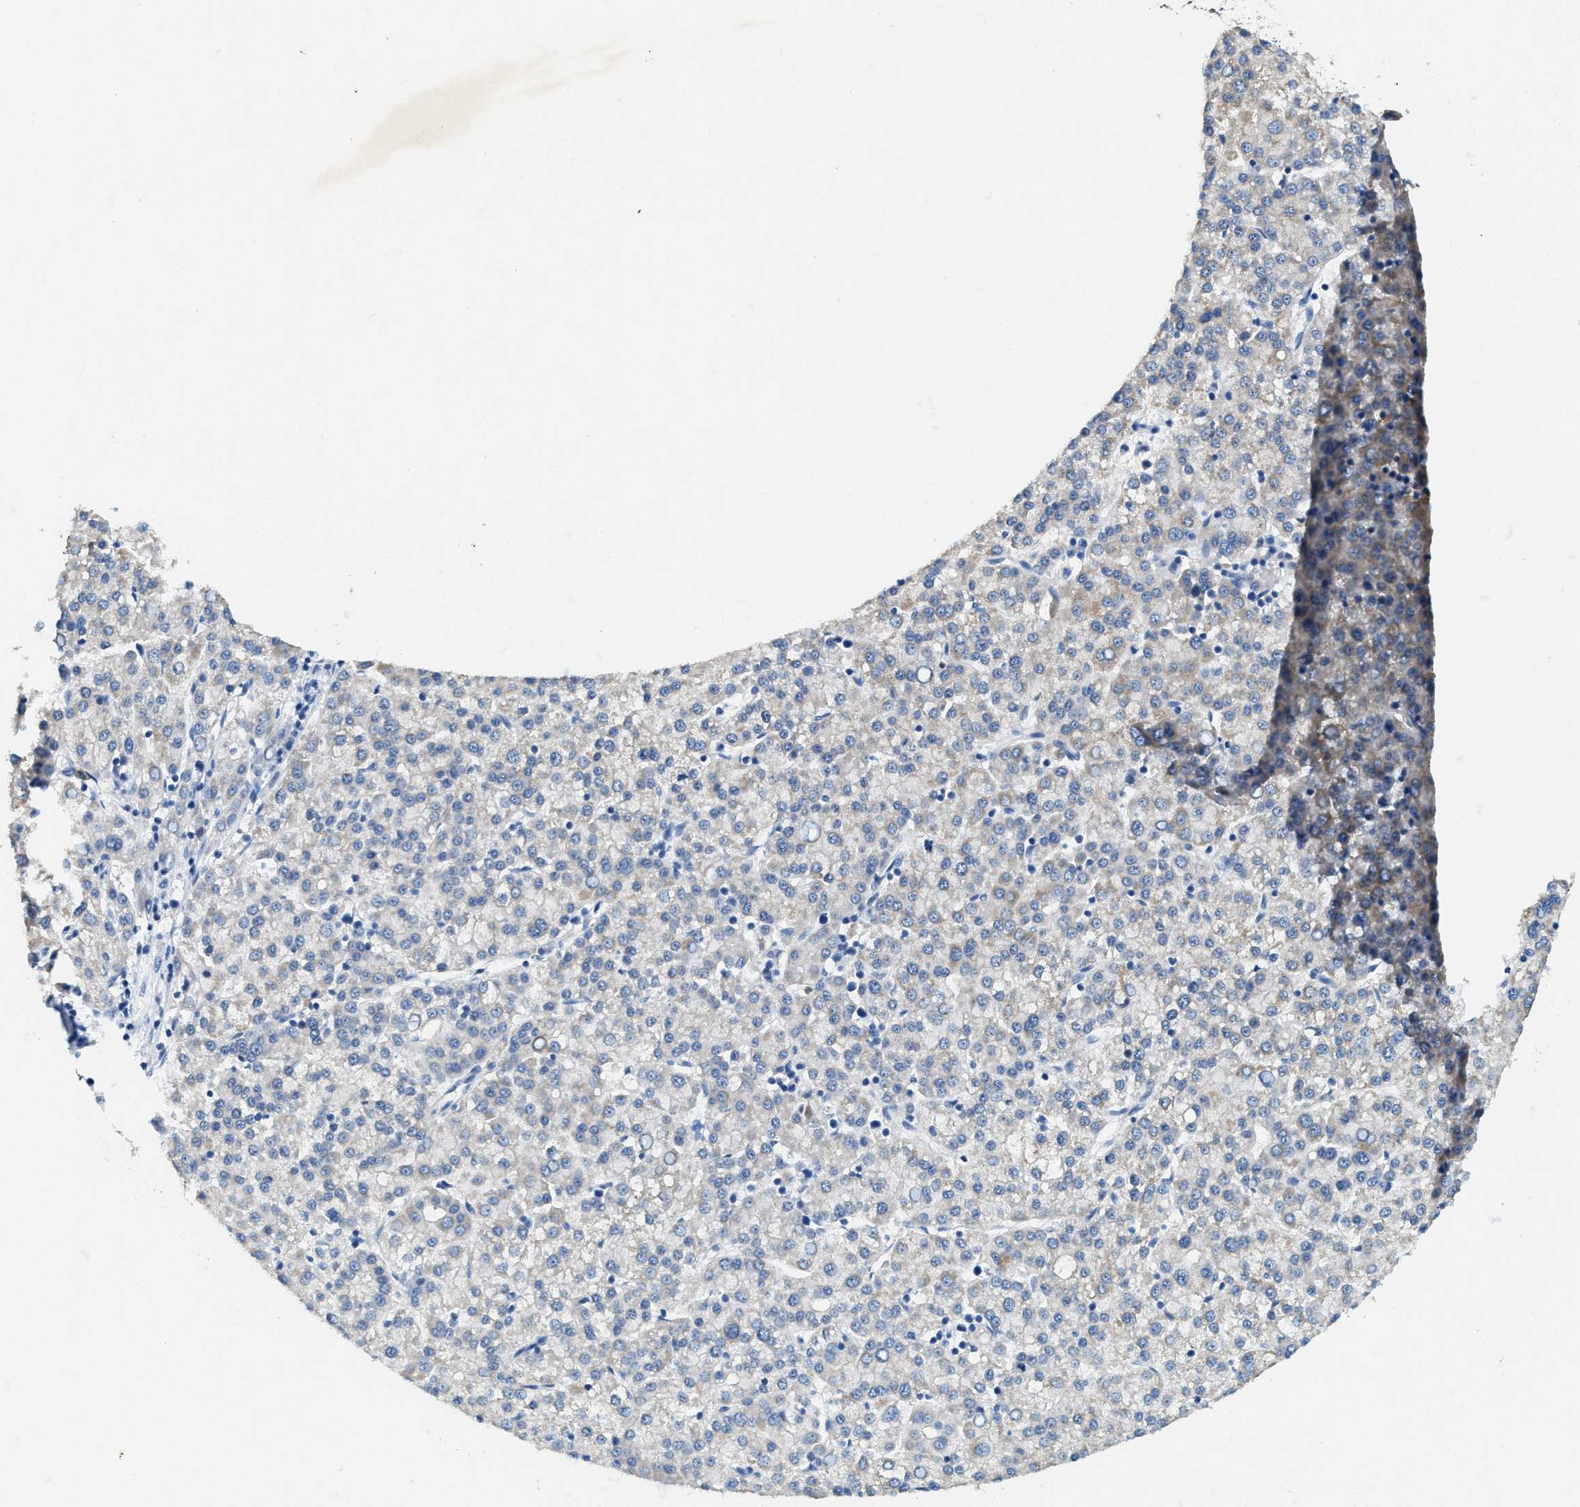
{"staining": {"intensity": "negative", "quantity": "none", "location": "none"}, "tissue": "liver cancer", "cell_type": "Tumor cells", "image_type": "cancer", "snomed": [{"axis": "morphology", "description": "Carcinoma, Hepatocellular, NOS"}, {"axis": "topography", "description": "Liver"}], "caption": "High magnification brightfield microscopy of liver cancer stained with DAB (brown) and counterstained with hematoxylin (blue): tumor cells show no significant positivity. (DAB (3,3'-diaminobenzidine) IHC, high magnification).", "gene": "ZDHHC13", "patient": {"sex": "female", "age": 58}}